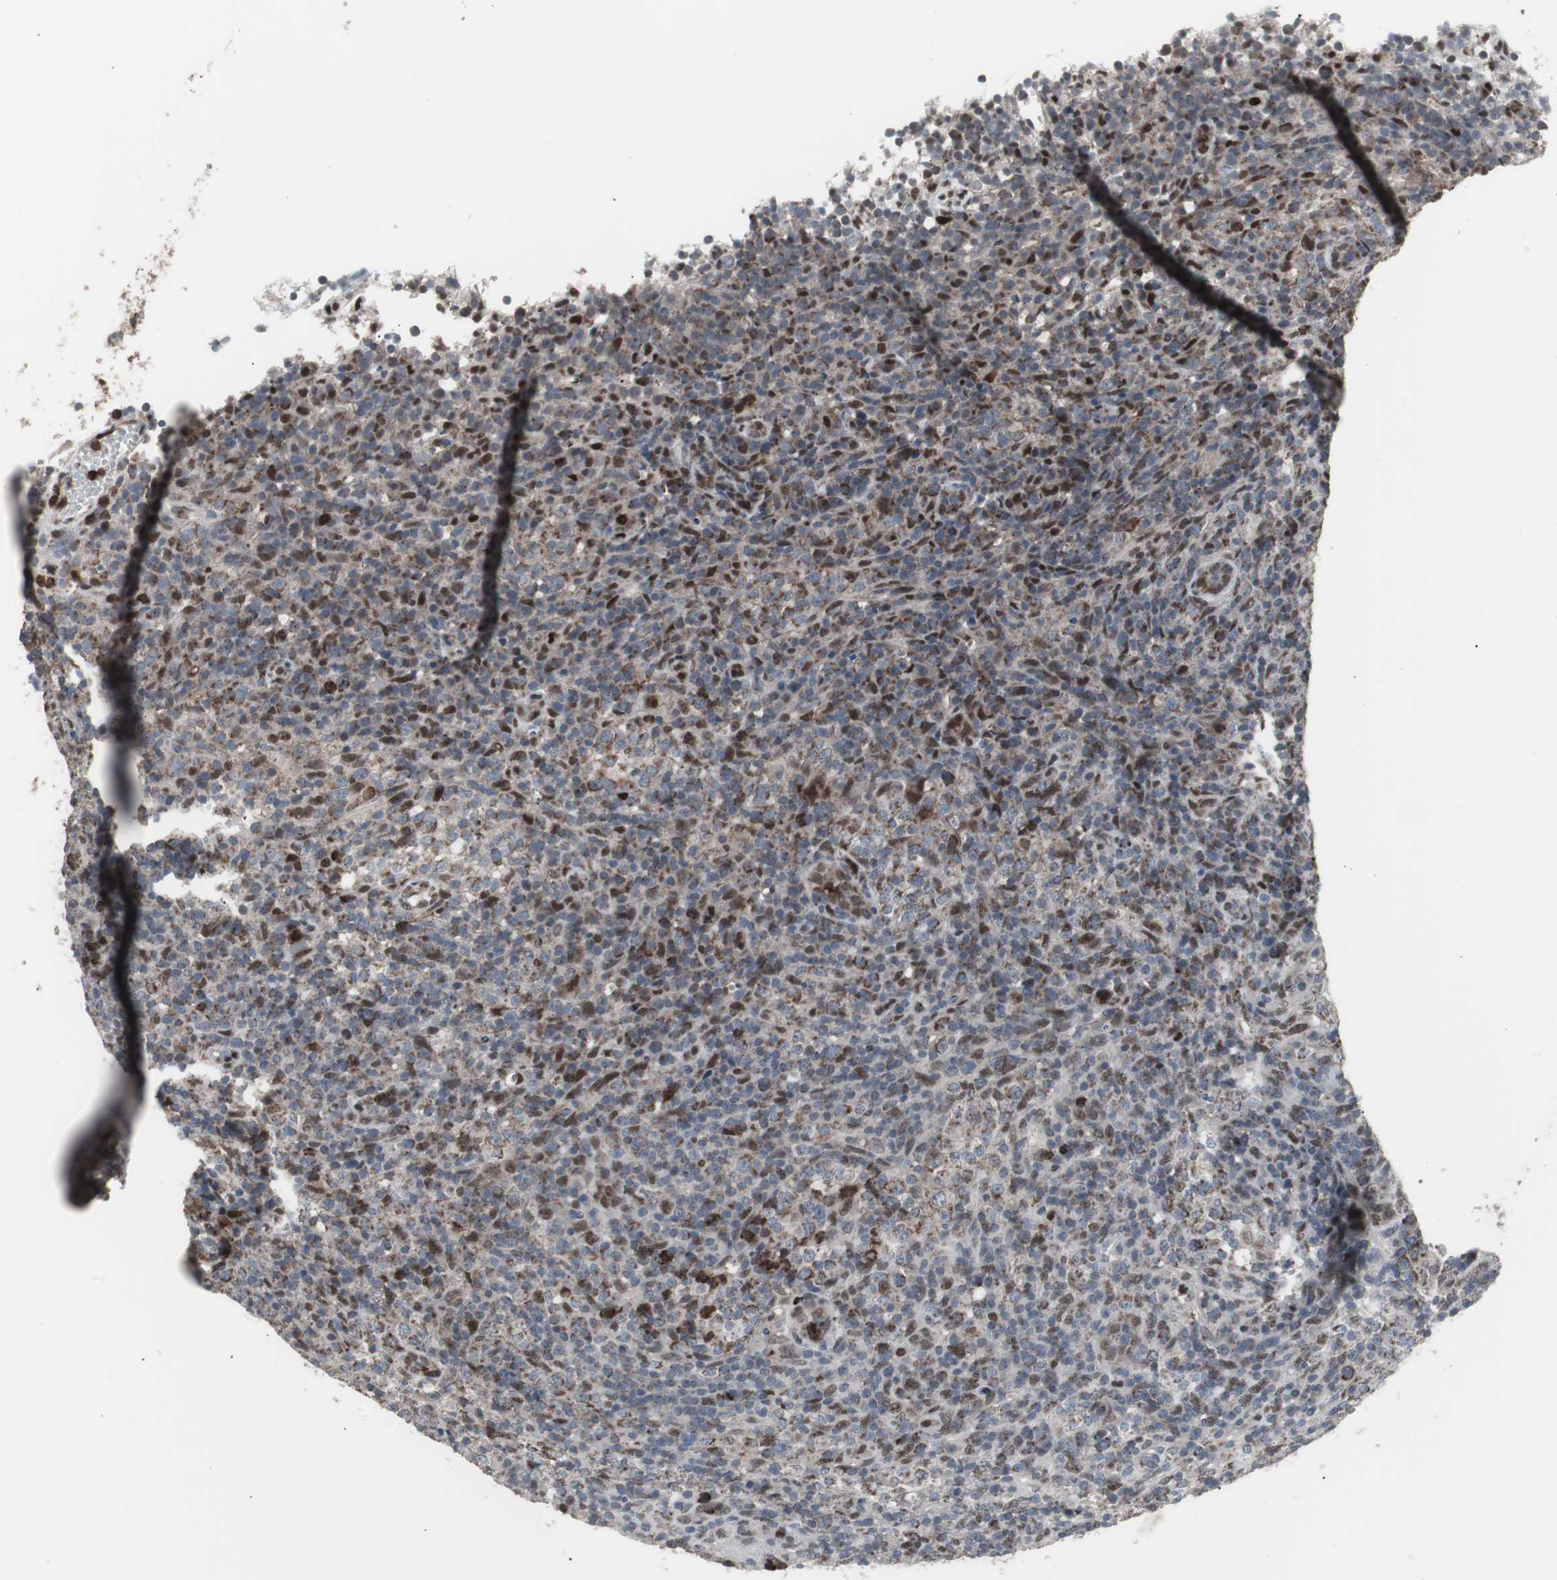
{"staining": {"intensity": "moderate", "quantity": "25%-75%", "location": "nuclear"}, "tissue": "lymphoma", "cell_type": "Tumor cells", "image_type": "cancer", "snomed": [{"axis": "morphology", "description": "Malignant lymphoma, non-Hodgkin's type, High grade"}, {"axis": "topography", "description": "Lymph node"}], "caption": "Tumor cells exhibit medium levels of moderate nuclear expression in approximately 25%-75% of cells in human lymphoma. The staining is performed using DAB brown chromogen to label protein expression. The nuclei are counter-stained blue using hematoxylin.", "gene": "RXRA", "patient": {"sex": "female", "age": 76}}